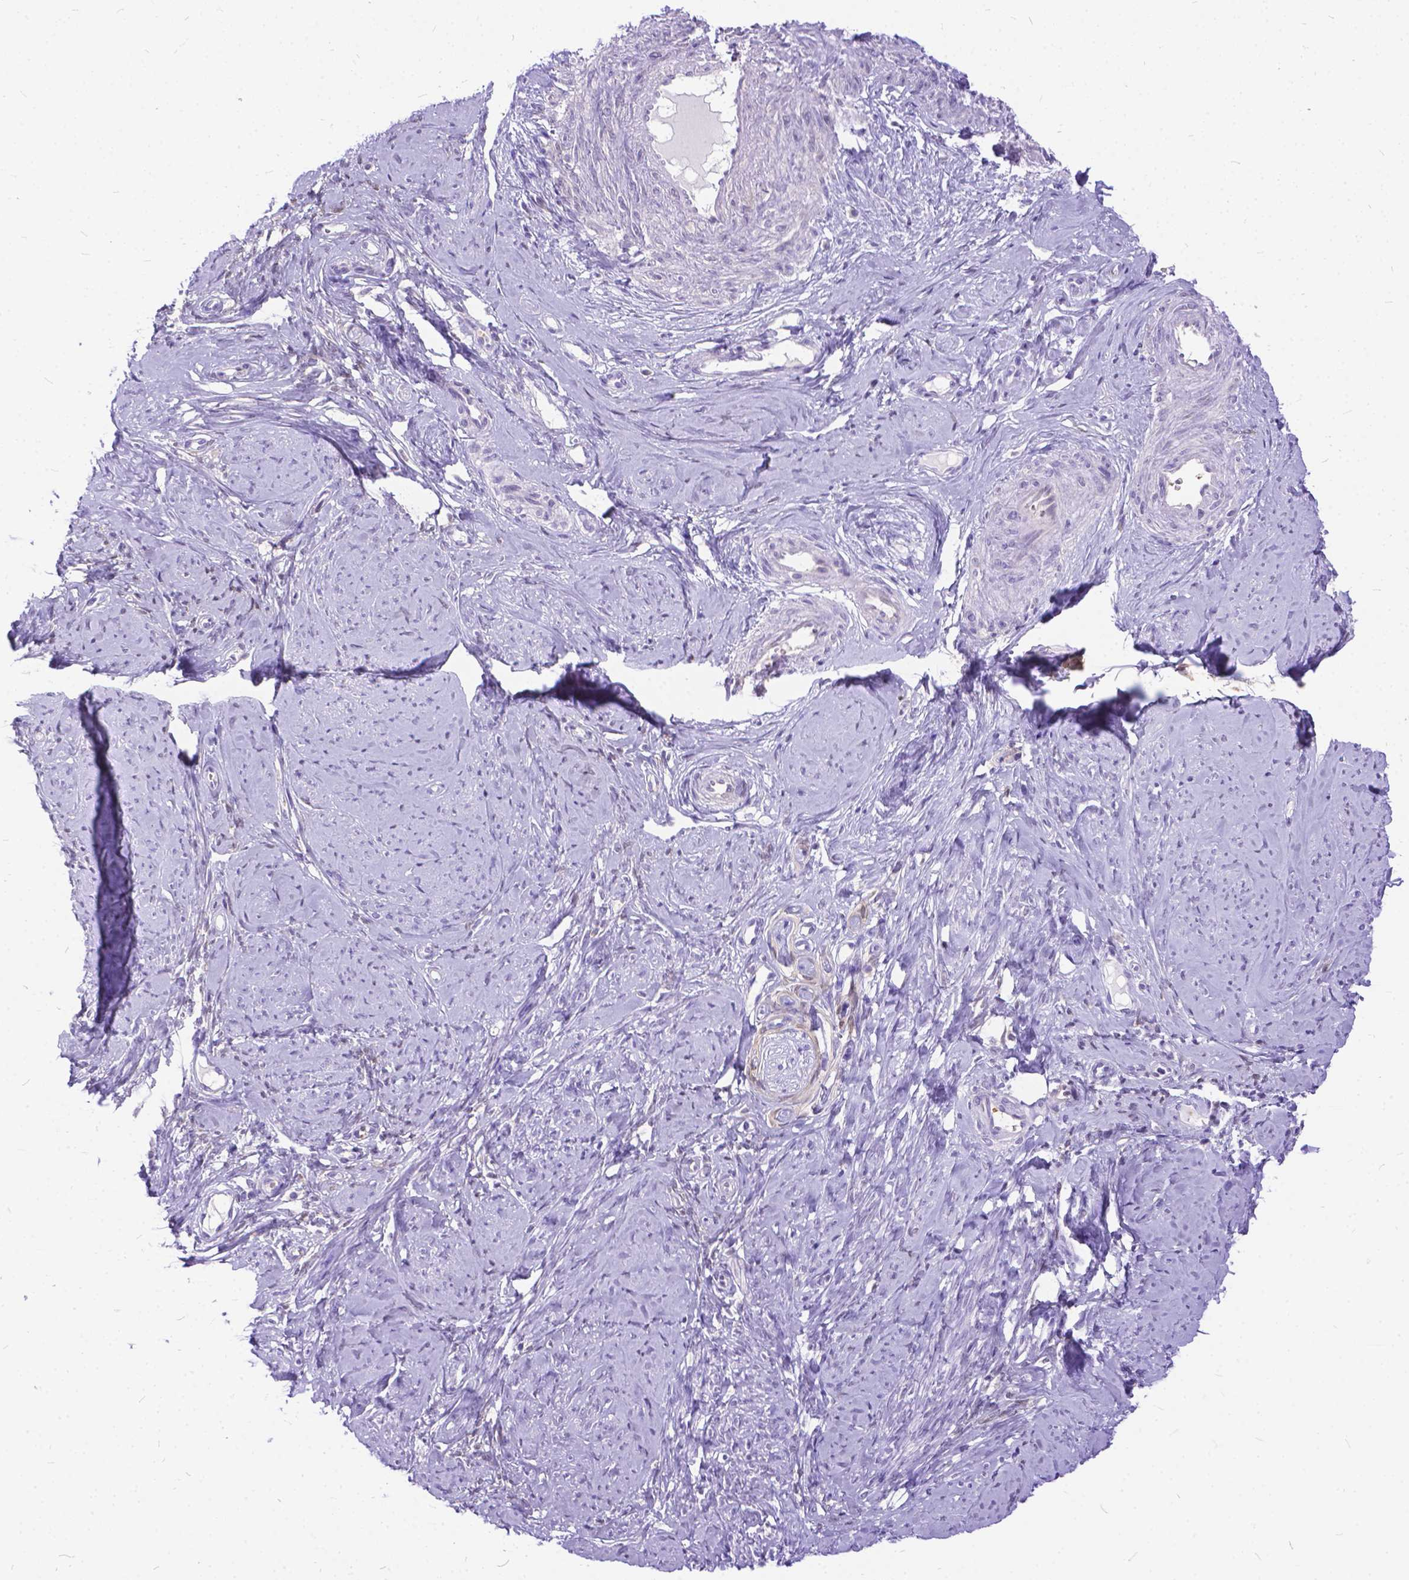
{"staining": {"intensity": "negative", "quantity": "none", "location": "none"}, "tissue": "smooth muscle", "cell_type": "Smooth muscle cells", "image_type": "normal", "snomed": [{"axis": "morphology", "description": "Normal tissue, NOS"}, {"axis": "topography", "description": "Smooth muscle"}], "caption": "A photomicrograph of smooth muscle stained for a protein reveals no brown staining in smooth muscle cells. (DAB (3,3'-diaminobenzidine) IHC with hematoxylin counter stain).", "gene": "TMEM169", "patient": {"sex": "female", "age": 48}}